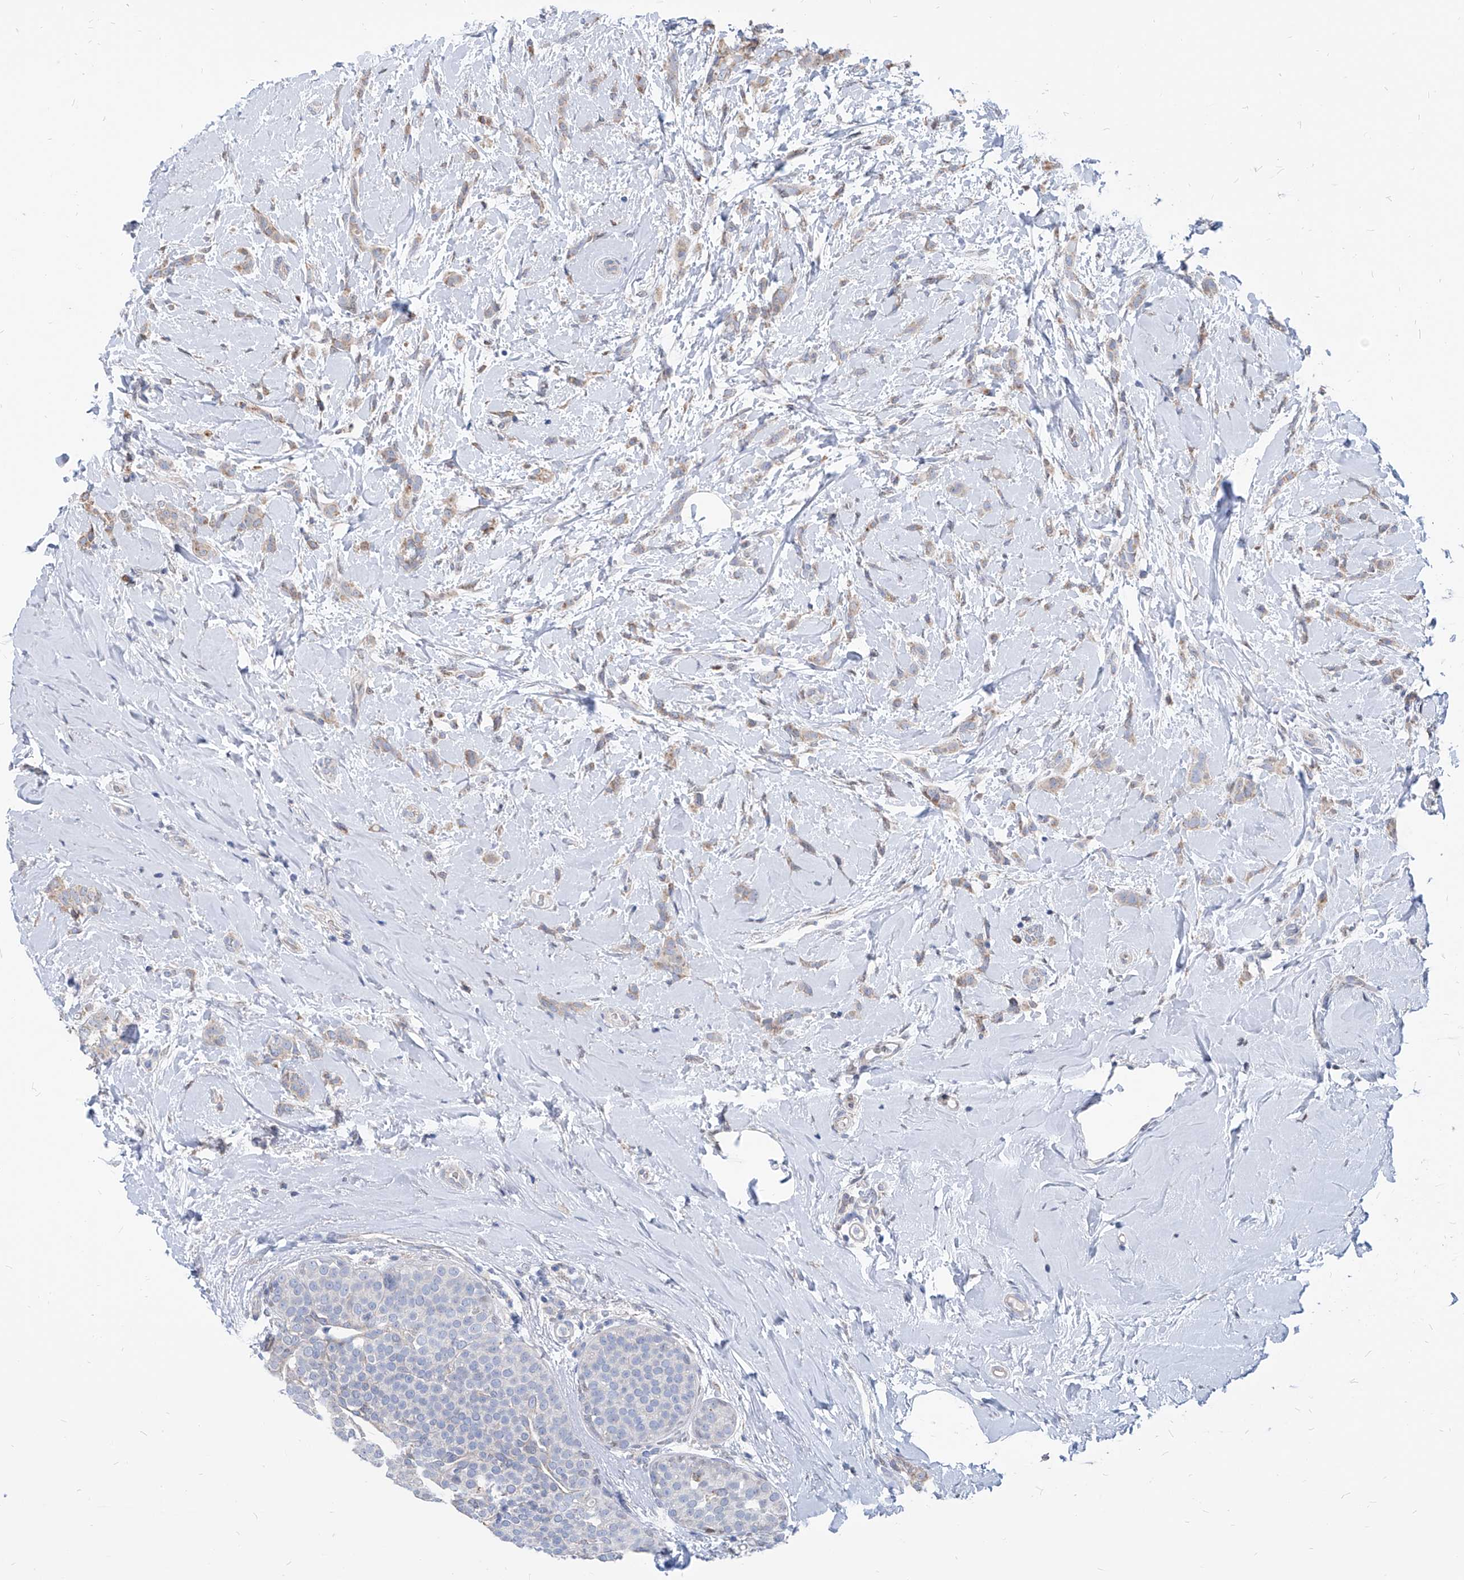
{"staining": {"intensity": "weak", "quantity": "25%-75%", "location": "cytoplasmic/membranous"}, "tissue": "breast cancer", "cell_type": "Tumor cells", "image_type": "cancer", "snomed": [{"axis": "morphology", "description": "Lobular carcinoma, in situ"}, {"axis": "morphology", "description": "Lobular carcinoma"}, {"axis": "topography", "description": "Breast"}], "caption": "Weak cytoplasmic/membranous protein staining is identified in approximately 25%-75% of tumor cells in breast cancer (lobular carcinoma).", "gene": "AGPS", "patient": {"sex": "female", "age": 41}}